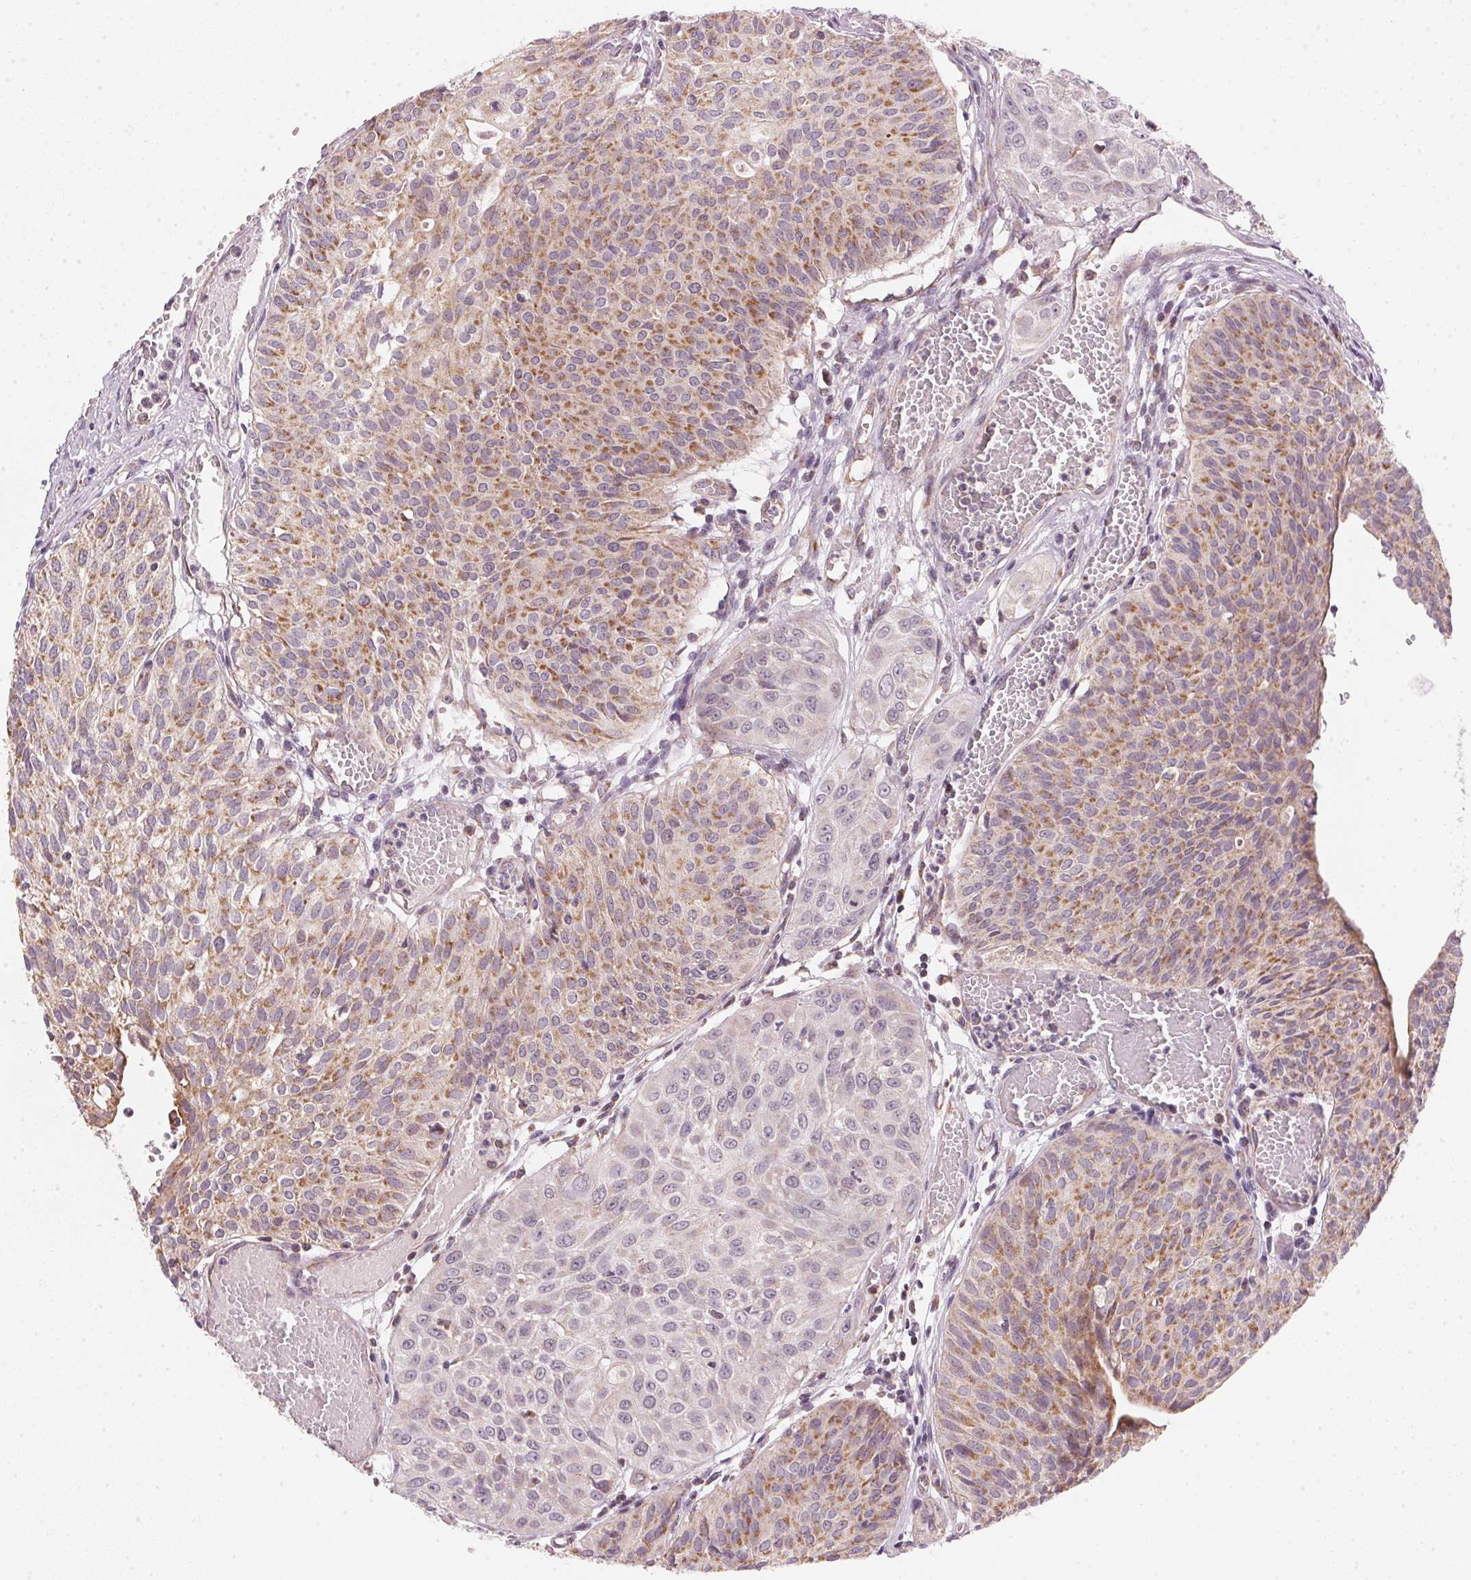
{"staining": {"intensity": "moderate", "quantity": ">75%", "location": "cytoplasmic/membranous"}, "tissue": "urothelial cancer", "cell_type": "Tumor cells", "image_type": "cancer", "snomed": [{"axis": "morphology", "description": "Urothelial carcinoma, High grade"}, {"axis": "topography", "description": "Urinary bladder"}], "caption": "Protein expression analysis of human urothelial carcinoma (high-grade) reveals moderate cytoplasmic/membranous staining in approximately >75% of tumor cells. The staining is performed using DAB brown chromogen to label protein expression. The nuclei are counter-stained blue using hematoxylin.", "gene": "COQ7", "patient": {"sex": "male", "age": 57}}